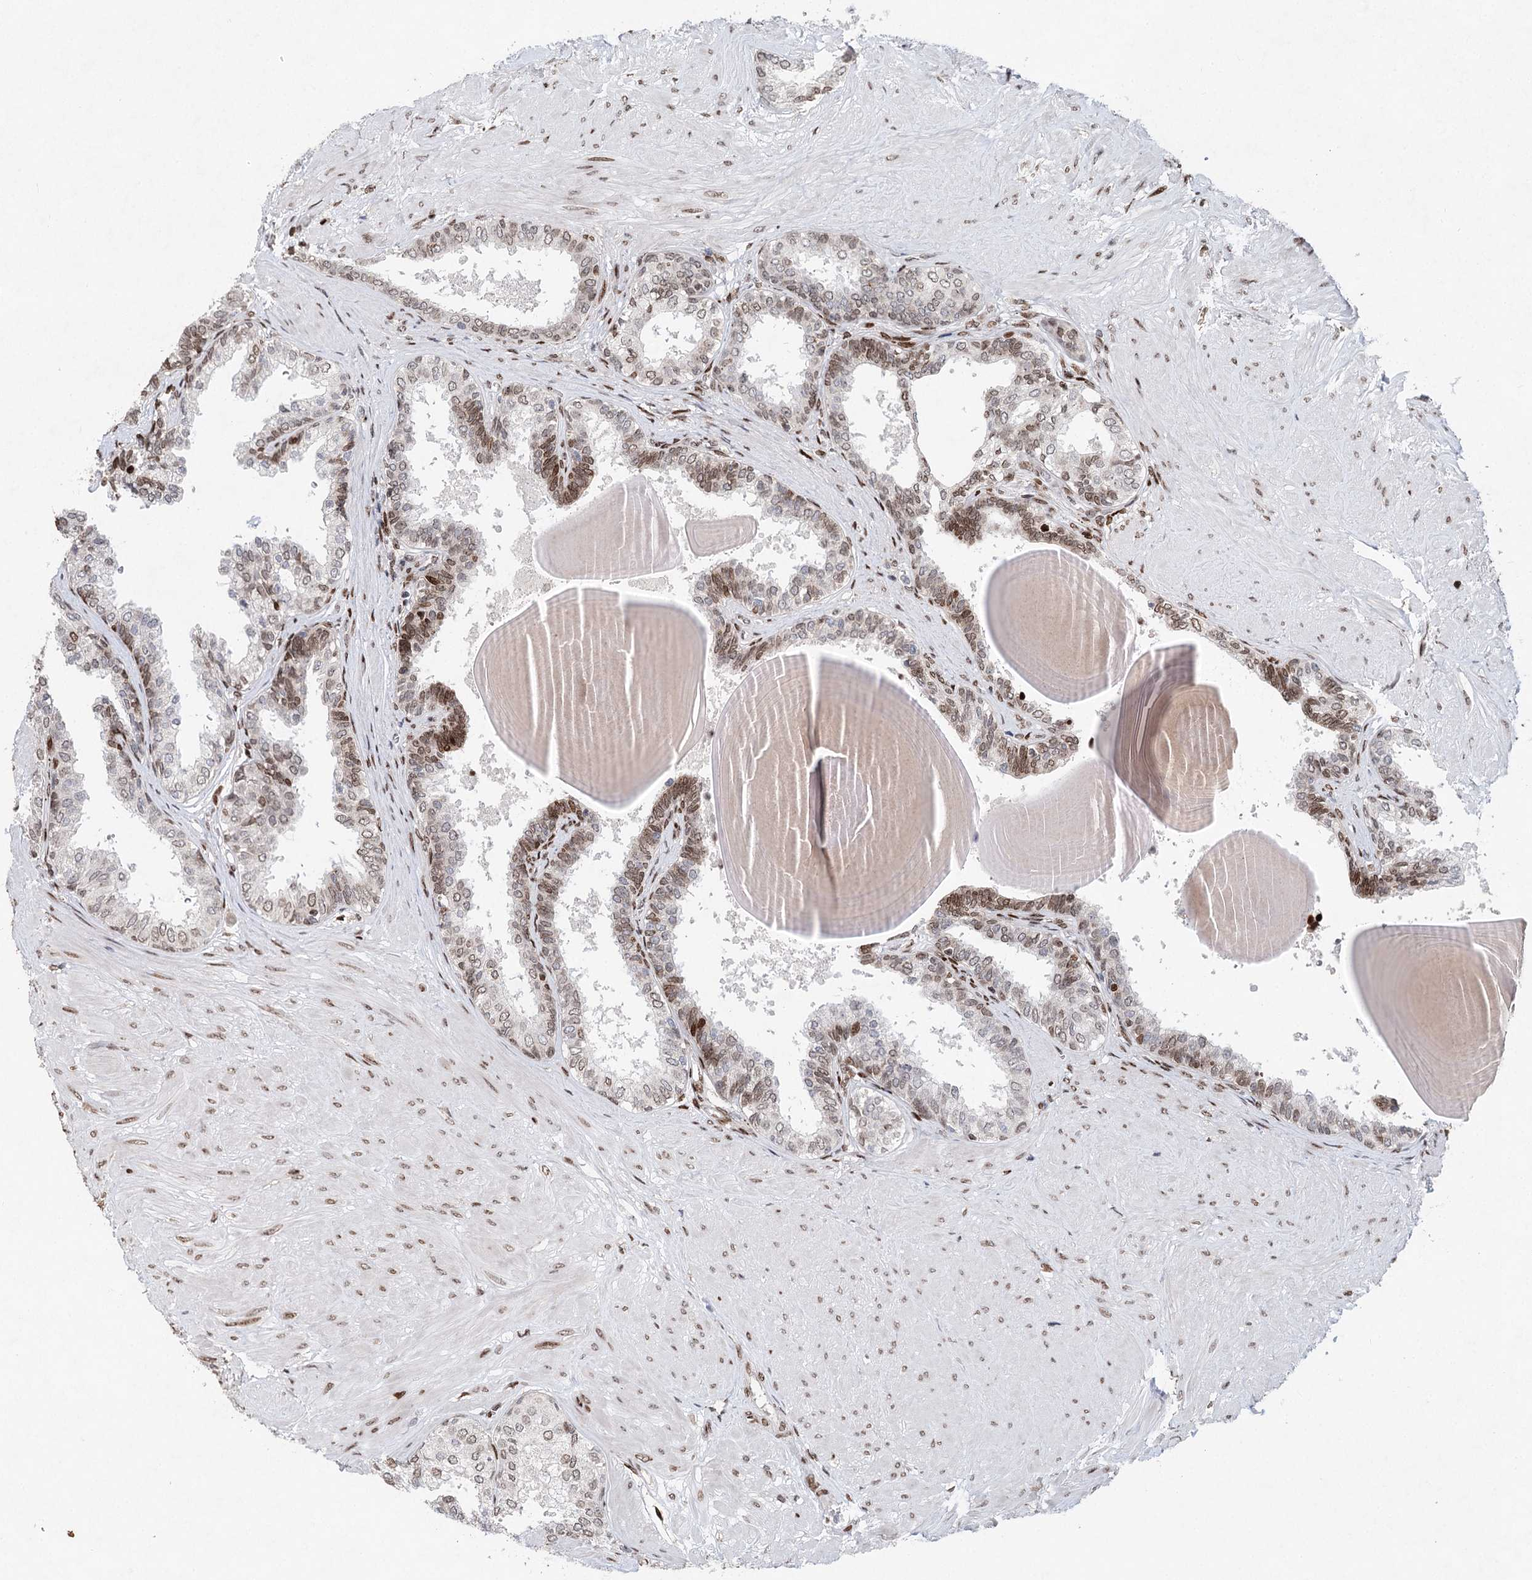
{"staining": {"intensity": "moderate", "quantity": "25%-75%", "location": "nuclear"}, "tissue": "prostate", "cell_type": "Glandular cells", "image_type": "normal", "snomed": [{"axis": "morphology", "description": "Normal tissue, NOS"}, {"axis": "topography", "description": "Prostate"}], "caption": "Immunohistochemistry (IHC) of normal human prostate demonstrates medium levels of moderate nuclear expression in about 25%-75% of glandular cells.", "gene": "FRMD4A", "patient": {"sex": "male", "age": 48}}